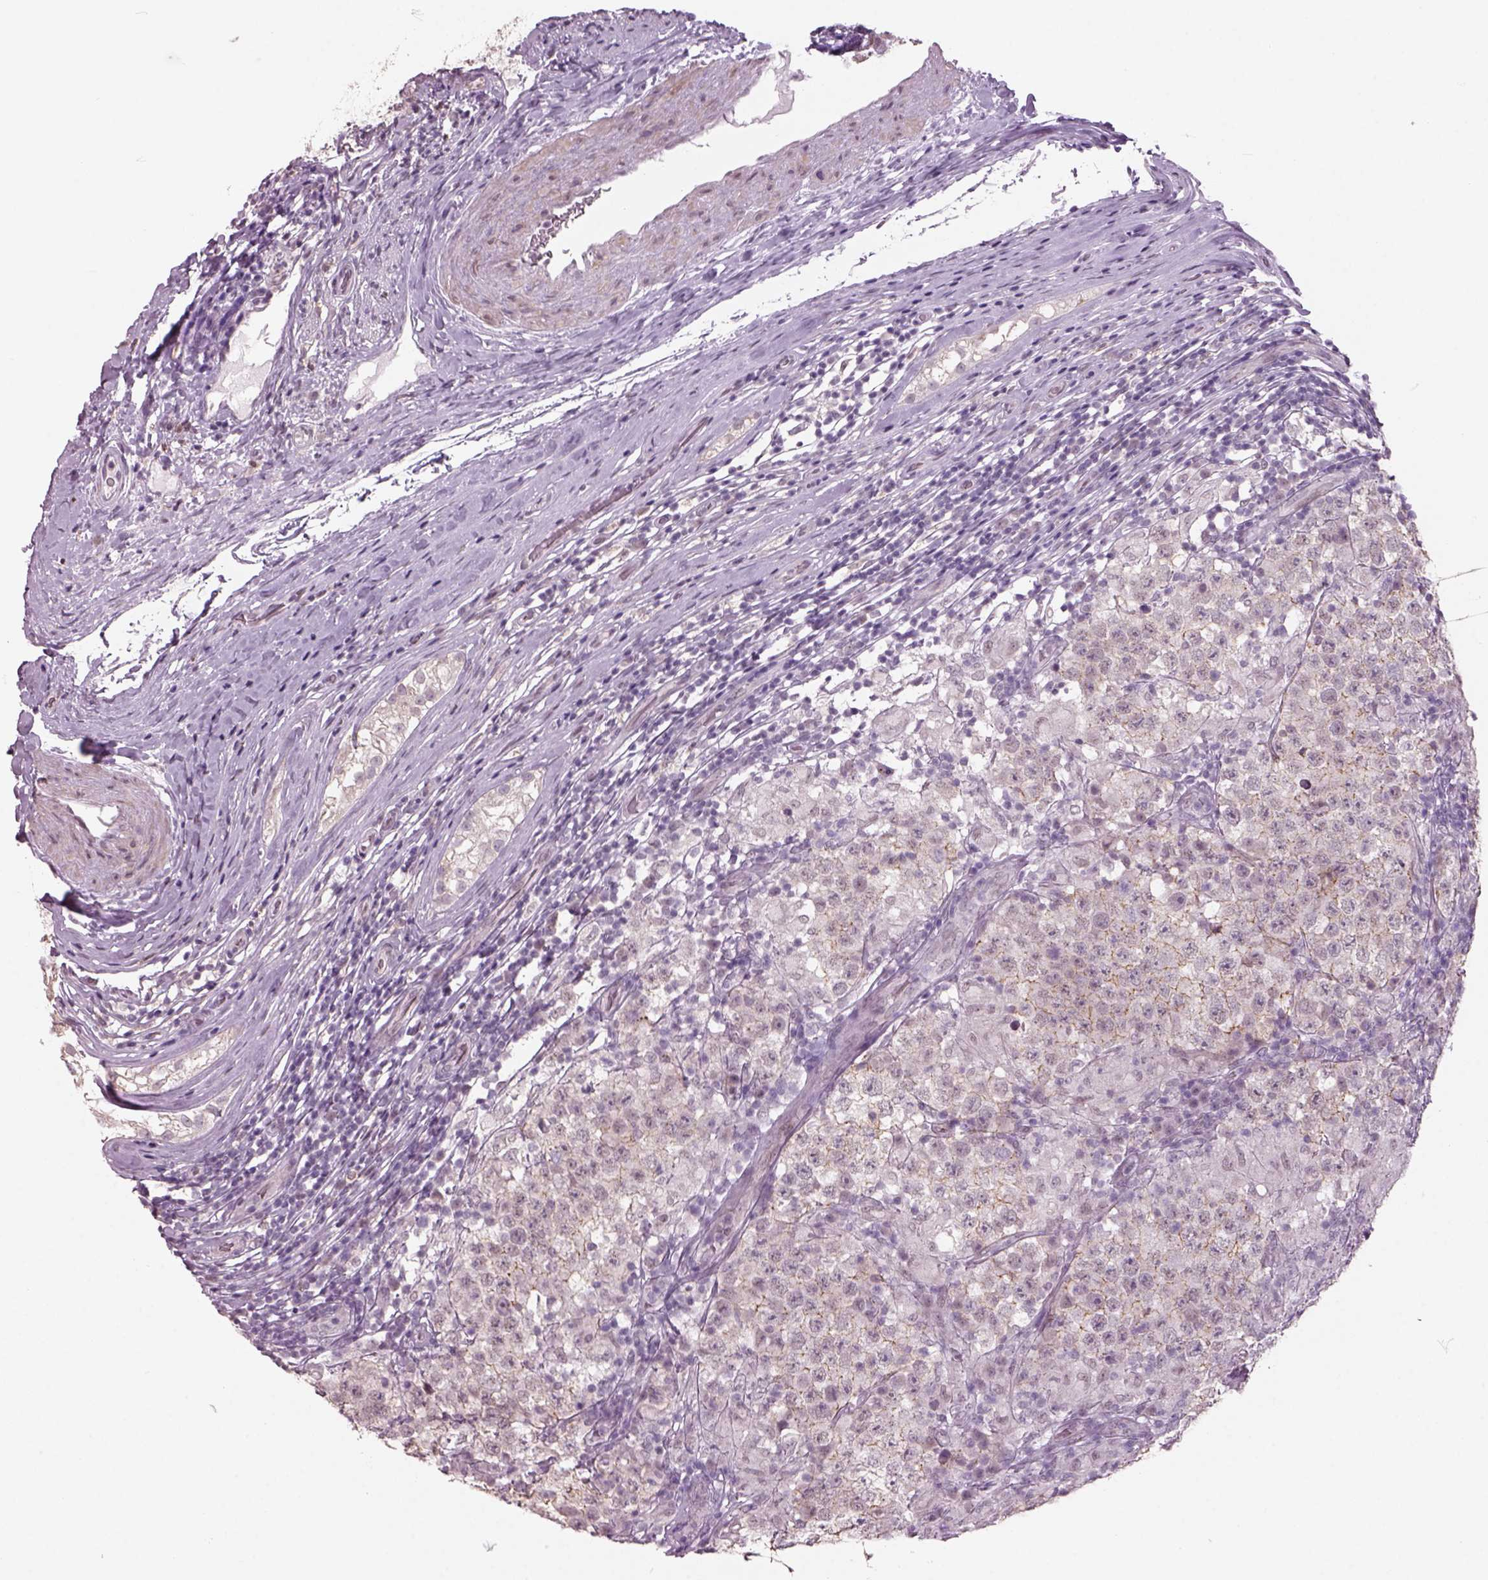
{"staining": {"intensity": "negative", "quantity": "none", "location": "none"}, "tissue": "testis cancer", "cell_type": "Tumor cells", "image_type": "cancer", "snomed": [{"axis": "morphology", "description": "Seminoma, NOS"}, {"axis": "morphology", "description": "Carcinoma, Embryonal, NOS"}, {"axis": "topography", "description": "Testis"}], "caption": "Tumor cells are negative for protein expression in human testis cancer.", "gene": "NAT8", "patient": {"sex": "male", "age": 41}}